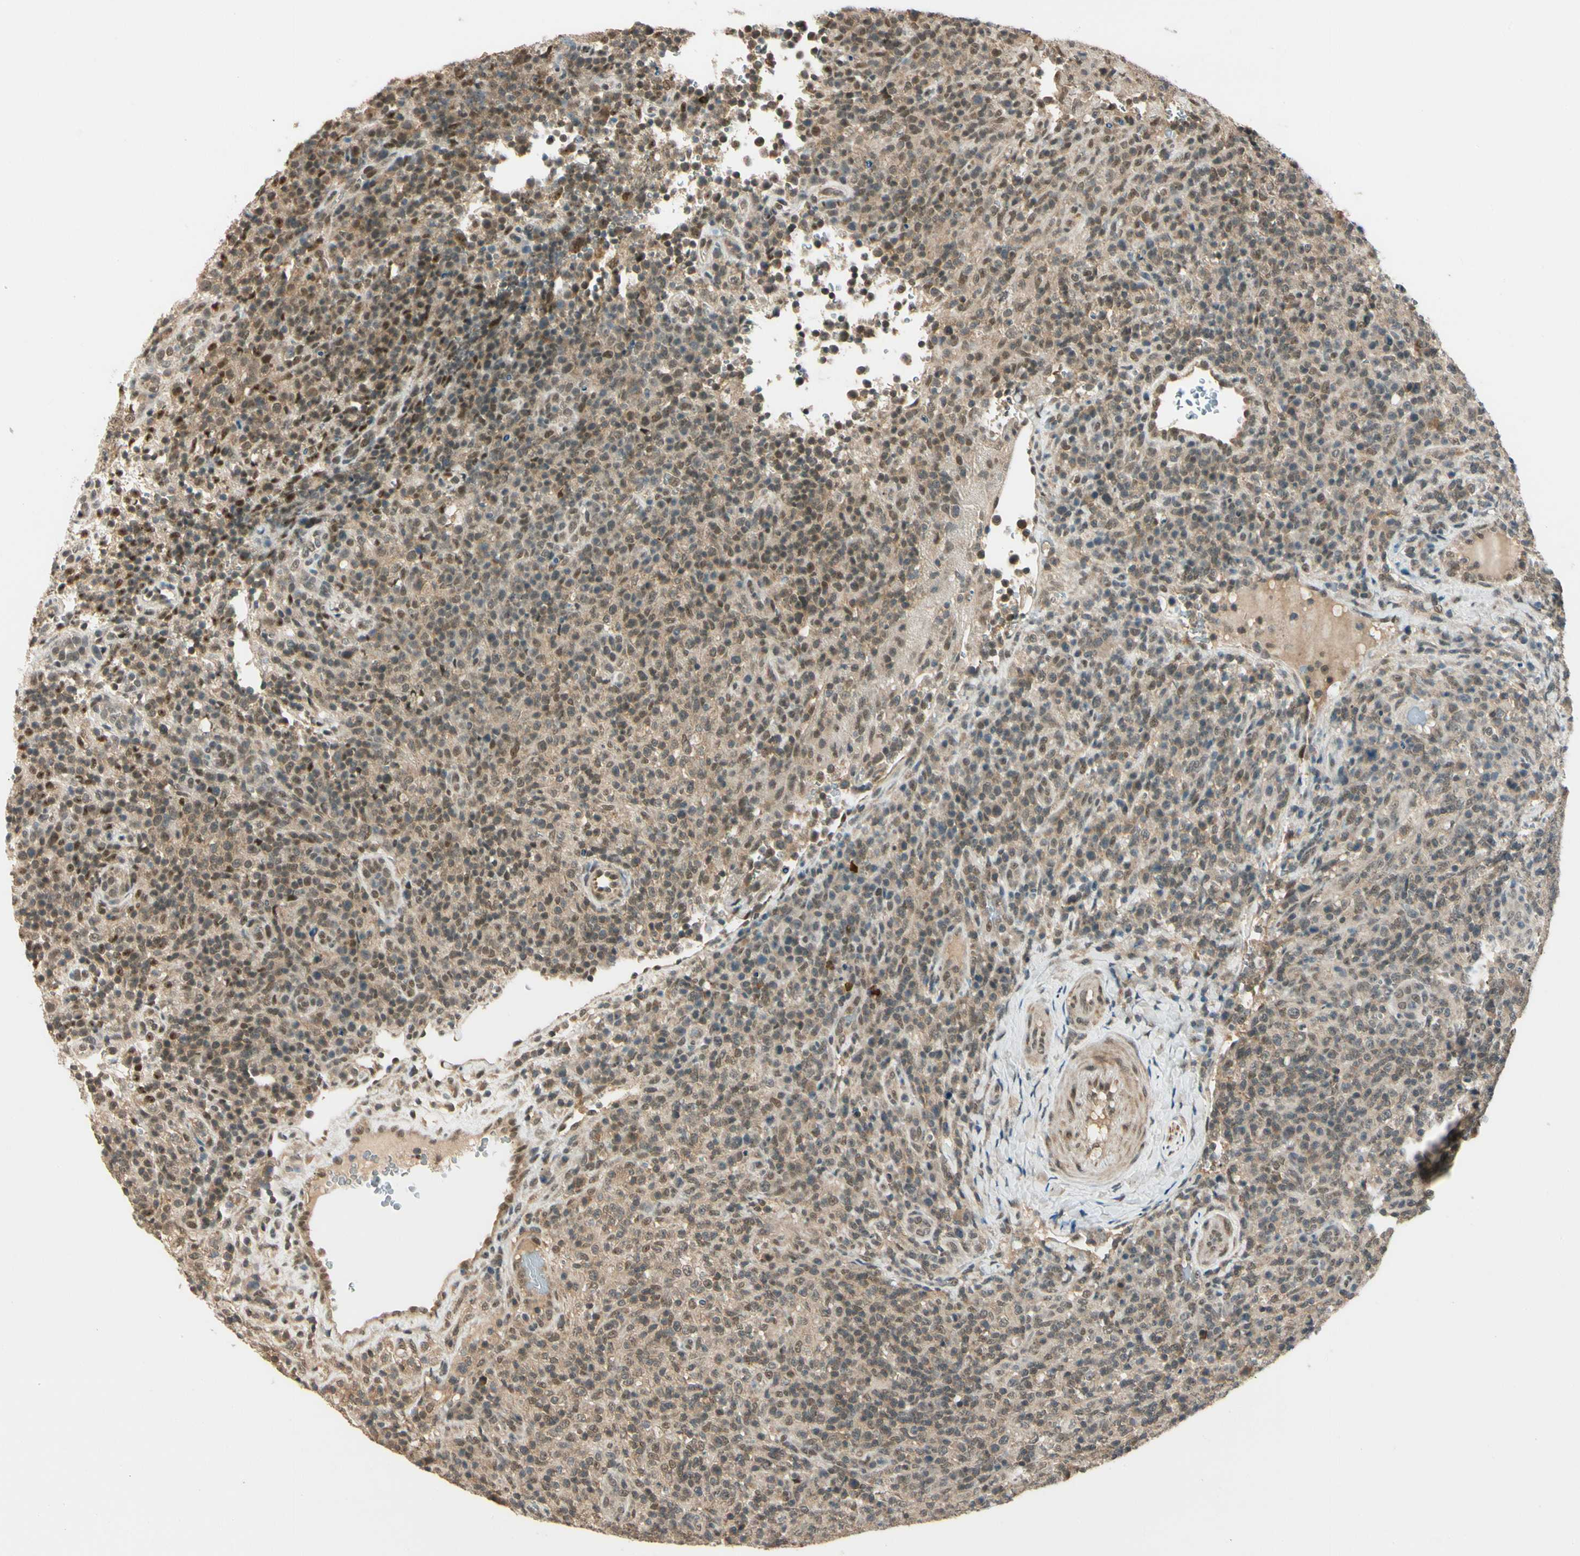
{"staining": {"intensity": "weak", "quantity": ">75%", "location": "cytoplasmic/membranous,nuclear"}, "tissue": "lymphoma", "cell_type": "Tumor cells", "image_type": "cancer", "snomed": [{"axis": "morphology", "description": "Malignant lymphoma, non-Hodgkin's type, High grade"}, {"axis": "topography", "description": "Lymph node"}], "caption": "An IHC image of neoplastic tissue is shown. Protein staining in brown highlights weak cytoplasmic/membranous and nuclear positivity in malignant lymphoma, non-Hodgkin's type (high-grade) within tumor cells. (Brightfield microscopy of DAB IHC at high magnification).", "gene": "ZSCAN12", "patient": {"sex": "female", "age": 76}}